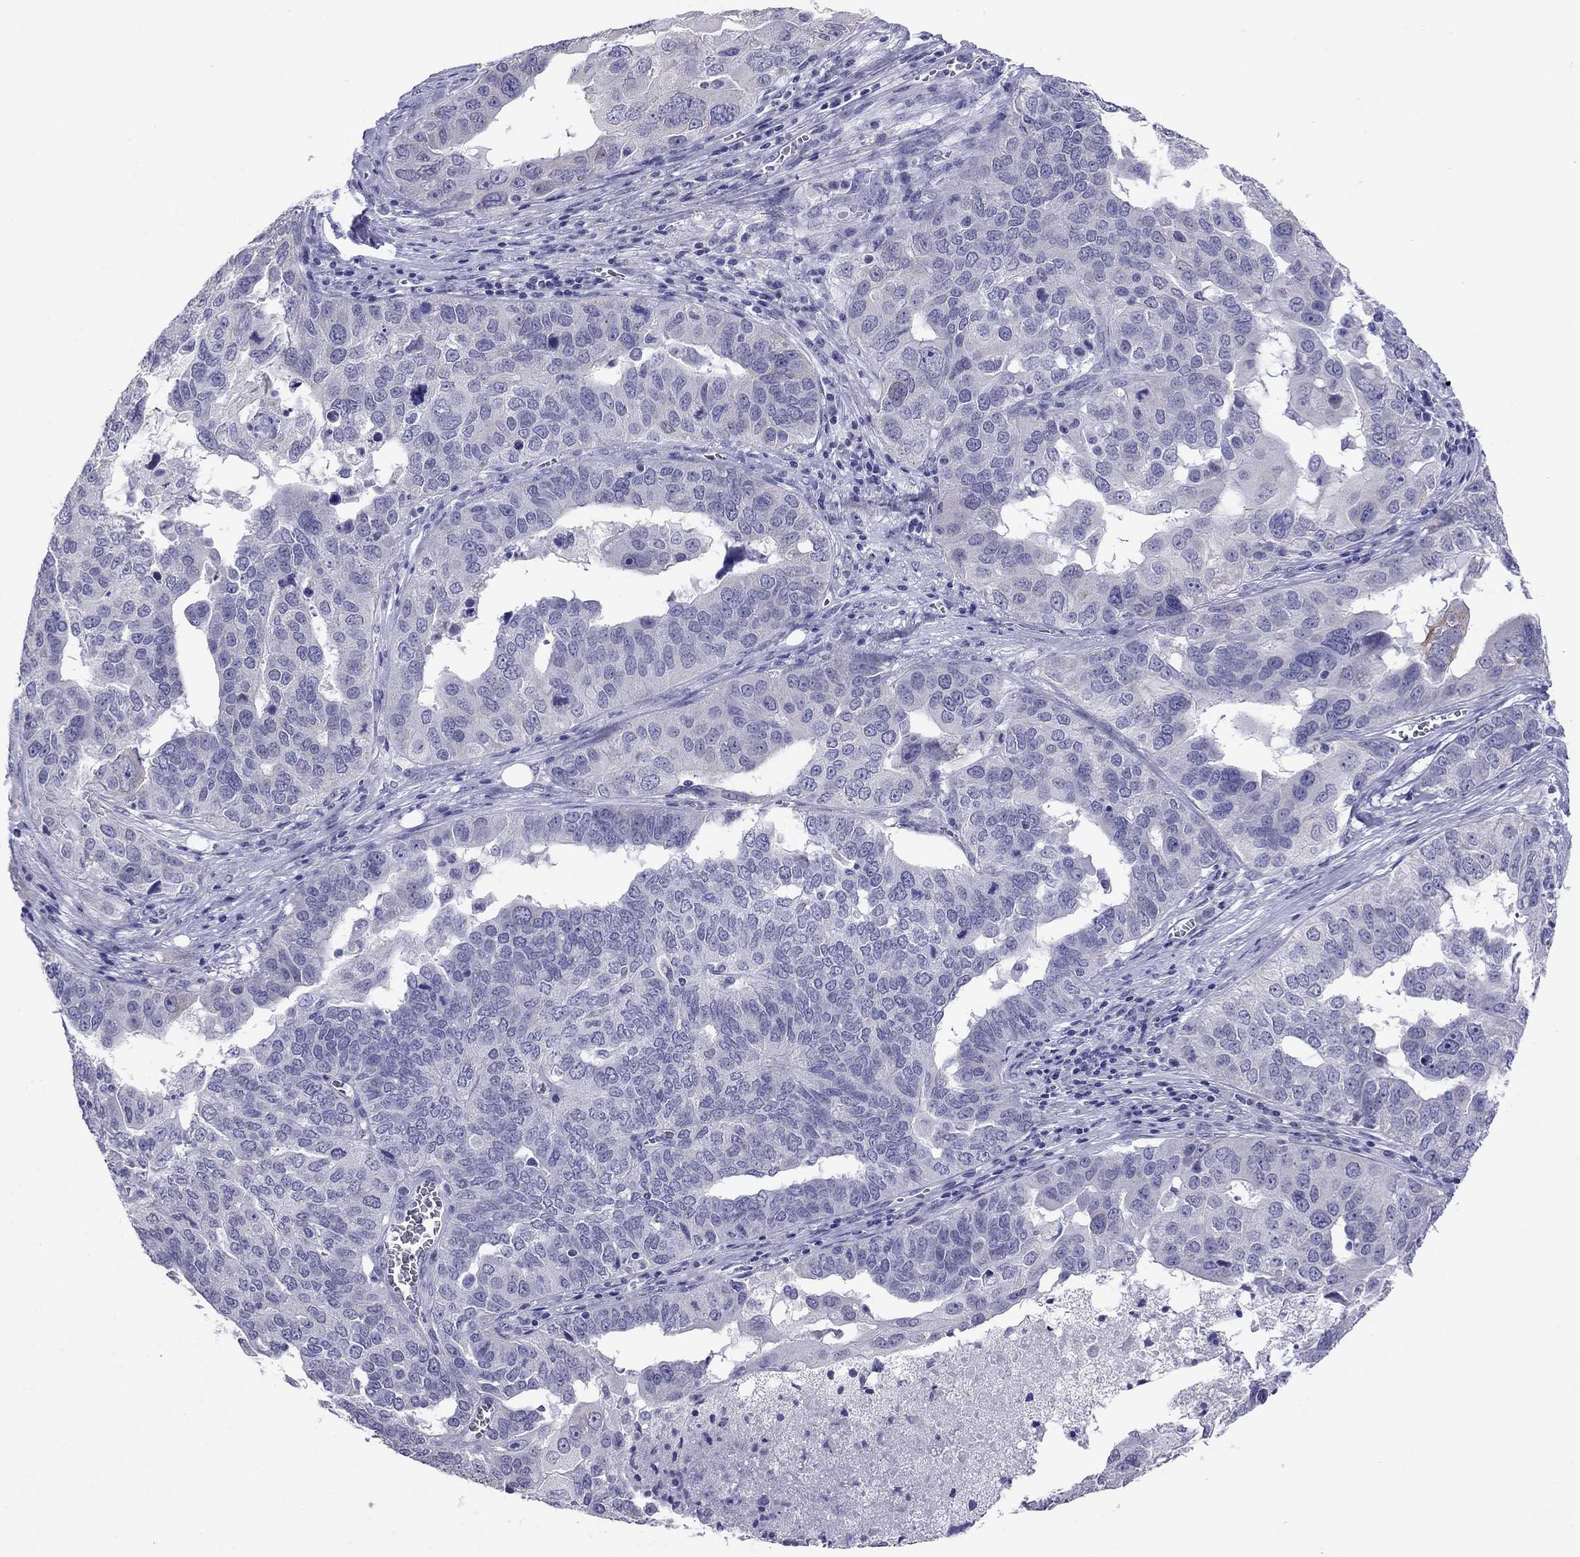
{"staining": {"intensity": "negative", "quantity": "none", "location": "none"}, "tissue": "ovarian cancer", "cell_type": "Tumor cells", "image_type": "cancer", "snomed": [{"axis": "morphology", "description": "Carcinoma, endometroid"}, {"axis": "topography", "description": "Soft tissue"}, {"axis": "topography", "description": "Ovary"}], "caption": "IHC image of neoplastic tissue: ovarian cancer stained with DAB (3,3'-diaminobenzidine) demonstrates no significant protein positivity in tumor cells. (Brightfield microscopy of DAB (3,3'-diaminobenzidine) immunohistochemistry (IHC) at high magnification).", "gene": "ARMC12", "patient": {"sex": "female", "age": 52}}